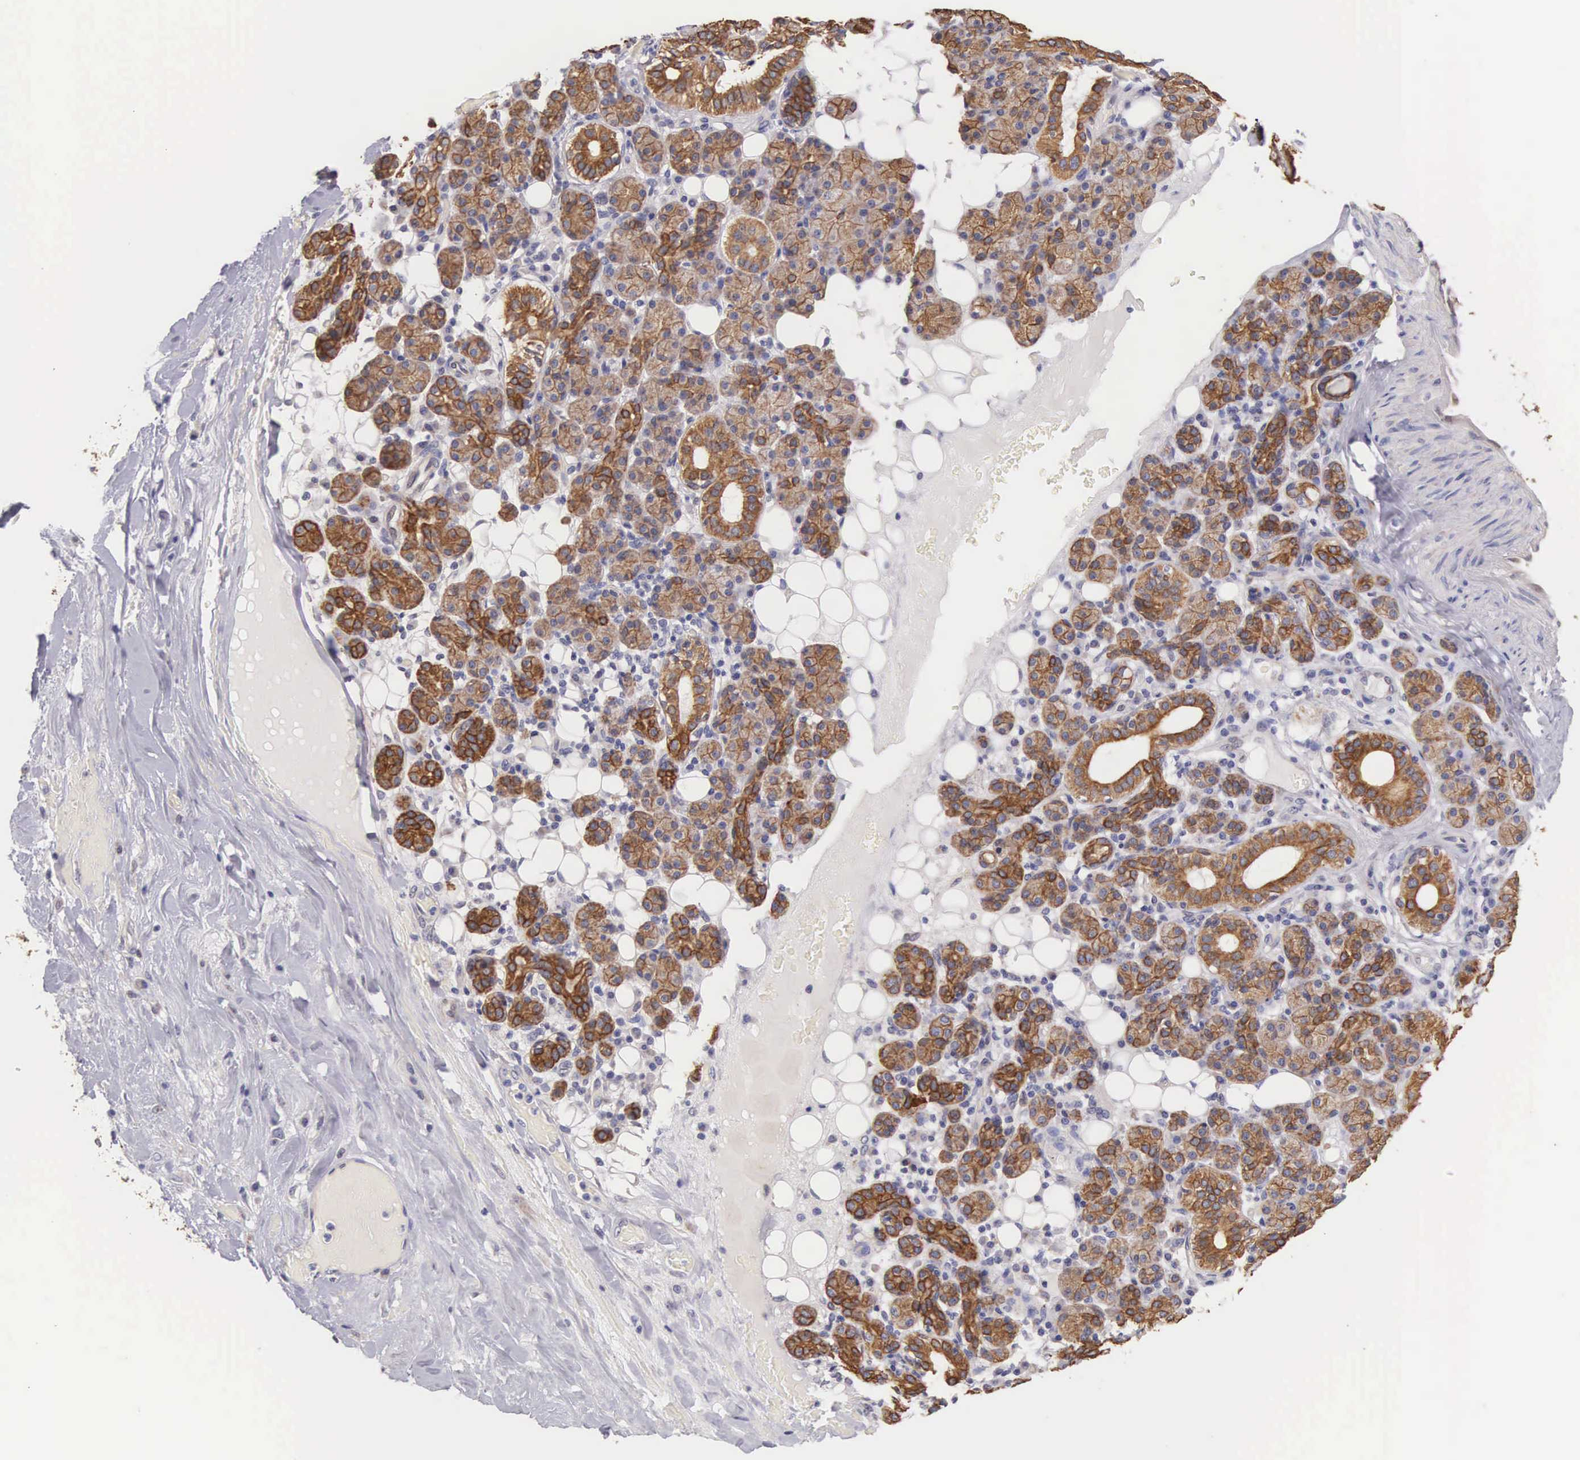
{"staining": {"intensity": "moderate", "quantity": ">75%", "location": "cytoplasmic/membranous"}, "tissue": "skin cancer", "cell_type": "Tumor cells", "image_type": "cancer", "snomed": [{"axis": "morphology", "description": "Squamous cell carcinoma, NOS"}, {"axis": "topography", "description": "Skin"}], "caption": "High-magnification brightfield microscopy of skin cancer stained with DAB (3,3'-diaminobenzidine) (brown) and counterstained with hematoxylin (blue). tumor cells exhibit moderate cytoplasmic/membranous staining is identified in about>75% of cells.", "gene": "PIR", "patient": {"sex": "male", "age": 84}}